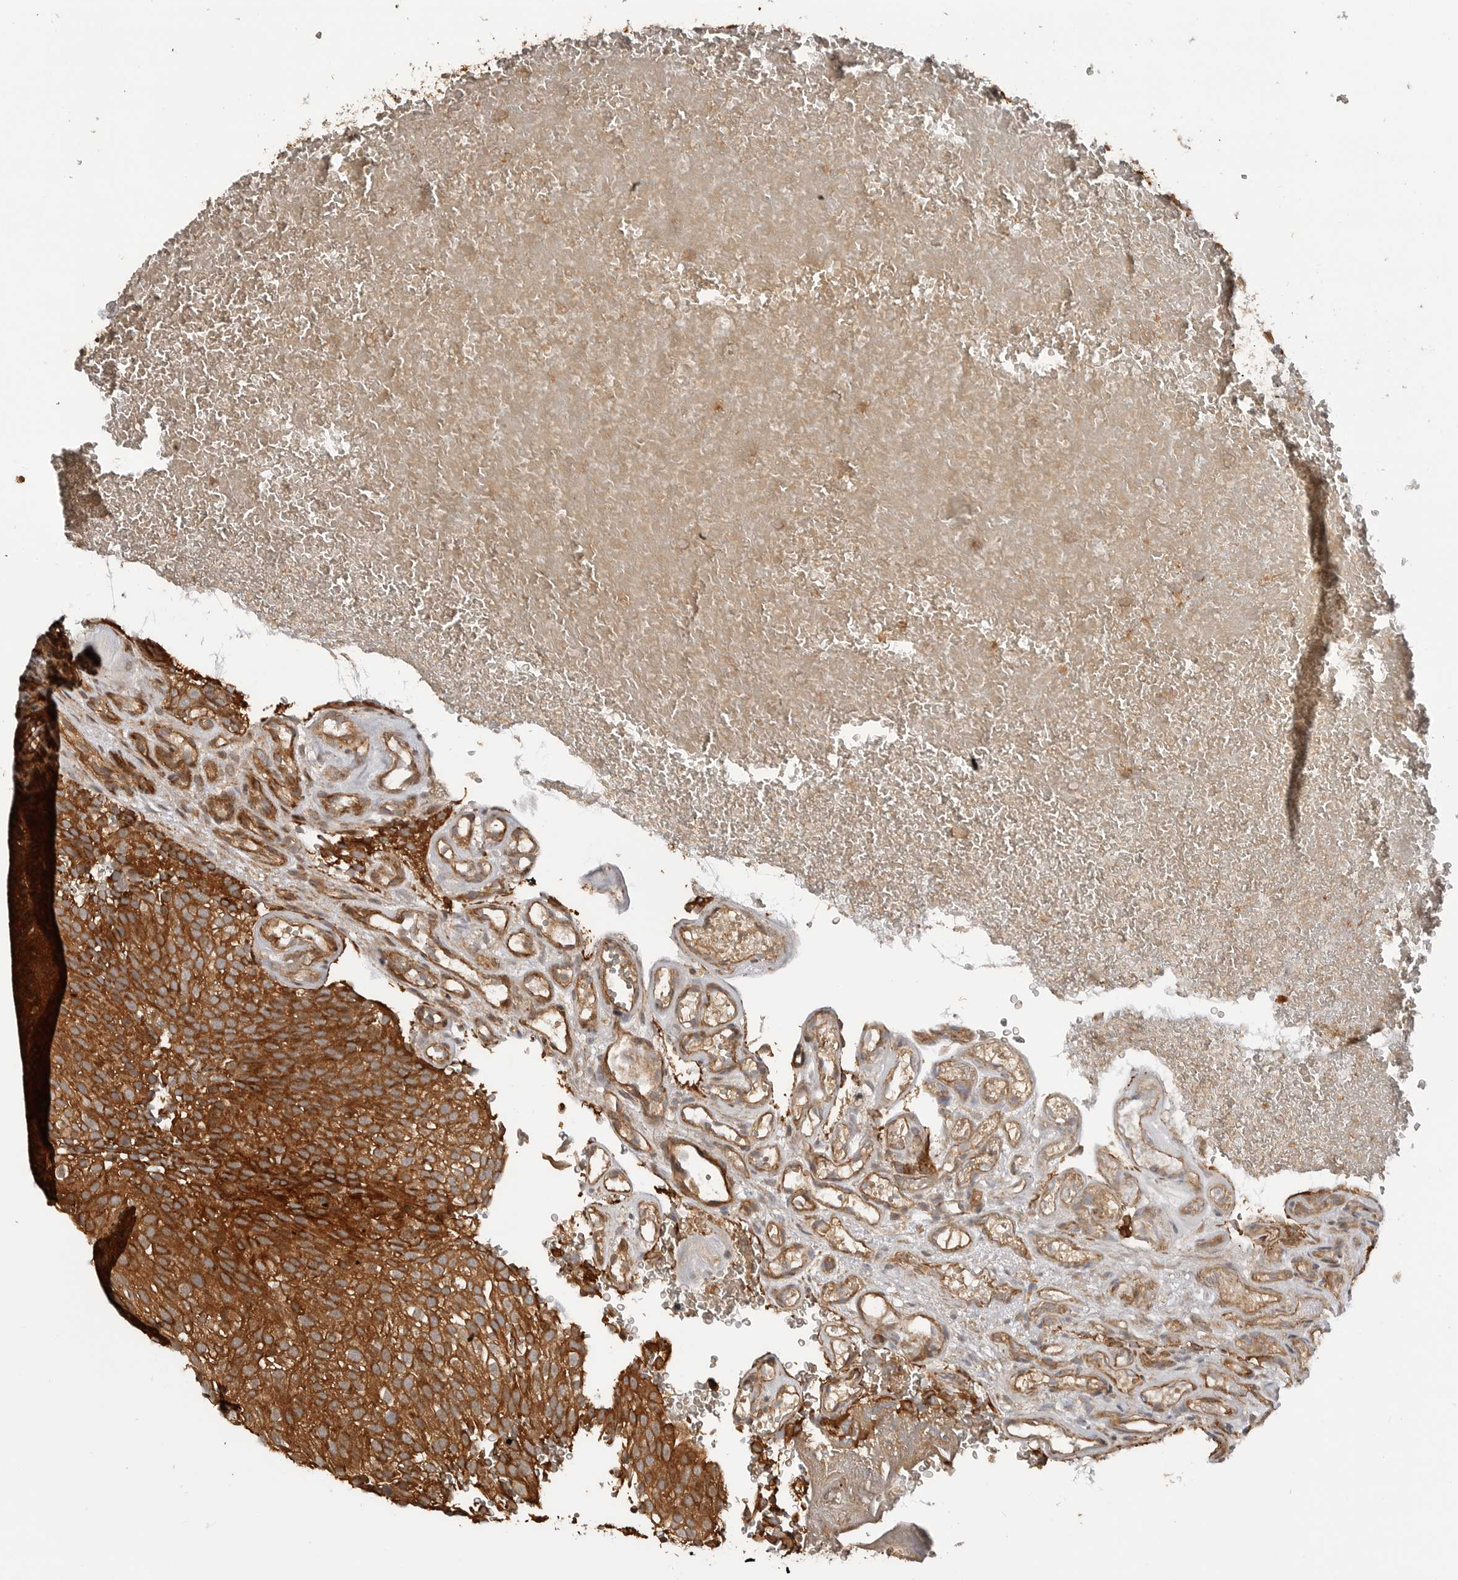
{"staining": {"intensity": "strong", "quantity": ">75%", "location": "cytoplasmic/membranous"}, "tissue": "urothelial cancer", "cell_type": "Tumor cells", "image_type": "cancer", "snomed": [{"axis": "morphology", "description": "Urothelial carcinoma, Low grade"}, {"axis": "topography", "description": "Urinary bladder"}], "caption": "Brown immunohistochemical staining in human urothelial carcinoma (low-grade) displays strong cytoplasmic/membranous positivity in approximately >75% of tumor cells. The staining was performed using DAB (3,3'-diaminobenzidine) to visualize the protein expression in brown, while the nuclei were stained in blue with hematoxylin (Magnification: 20x).", "gene": "ADPRS", "patient": {"sex": "male", "age": 78}}